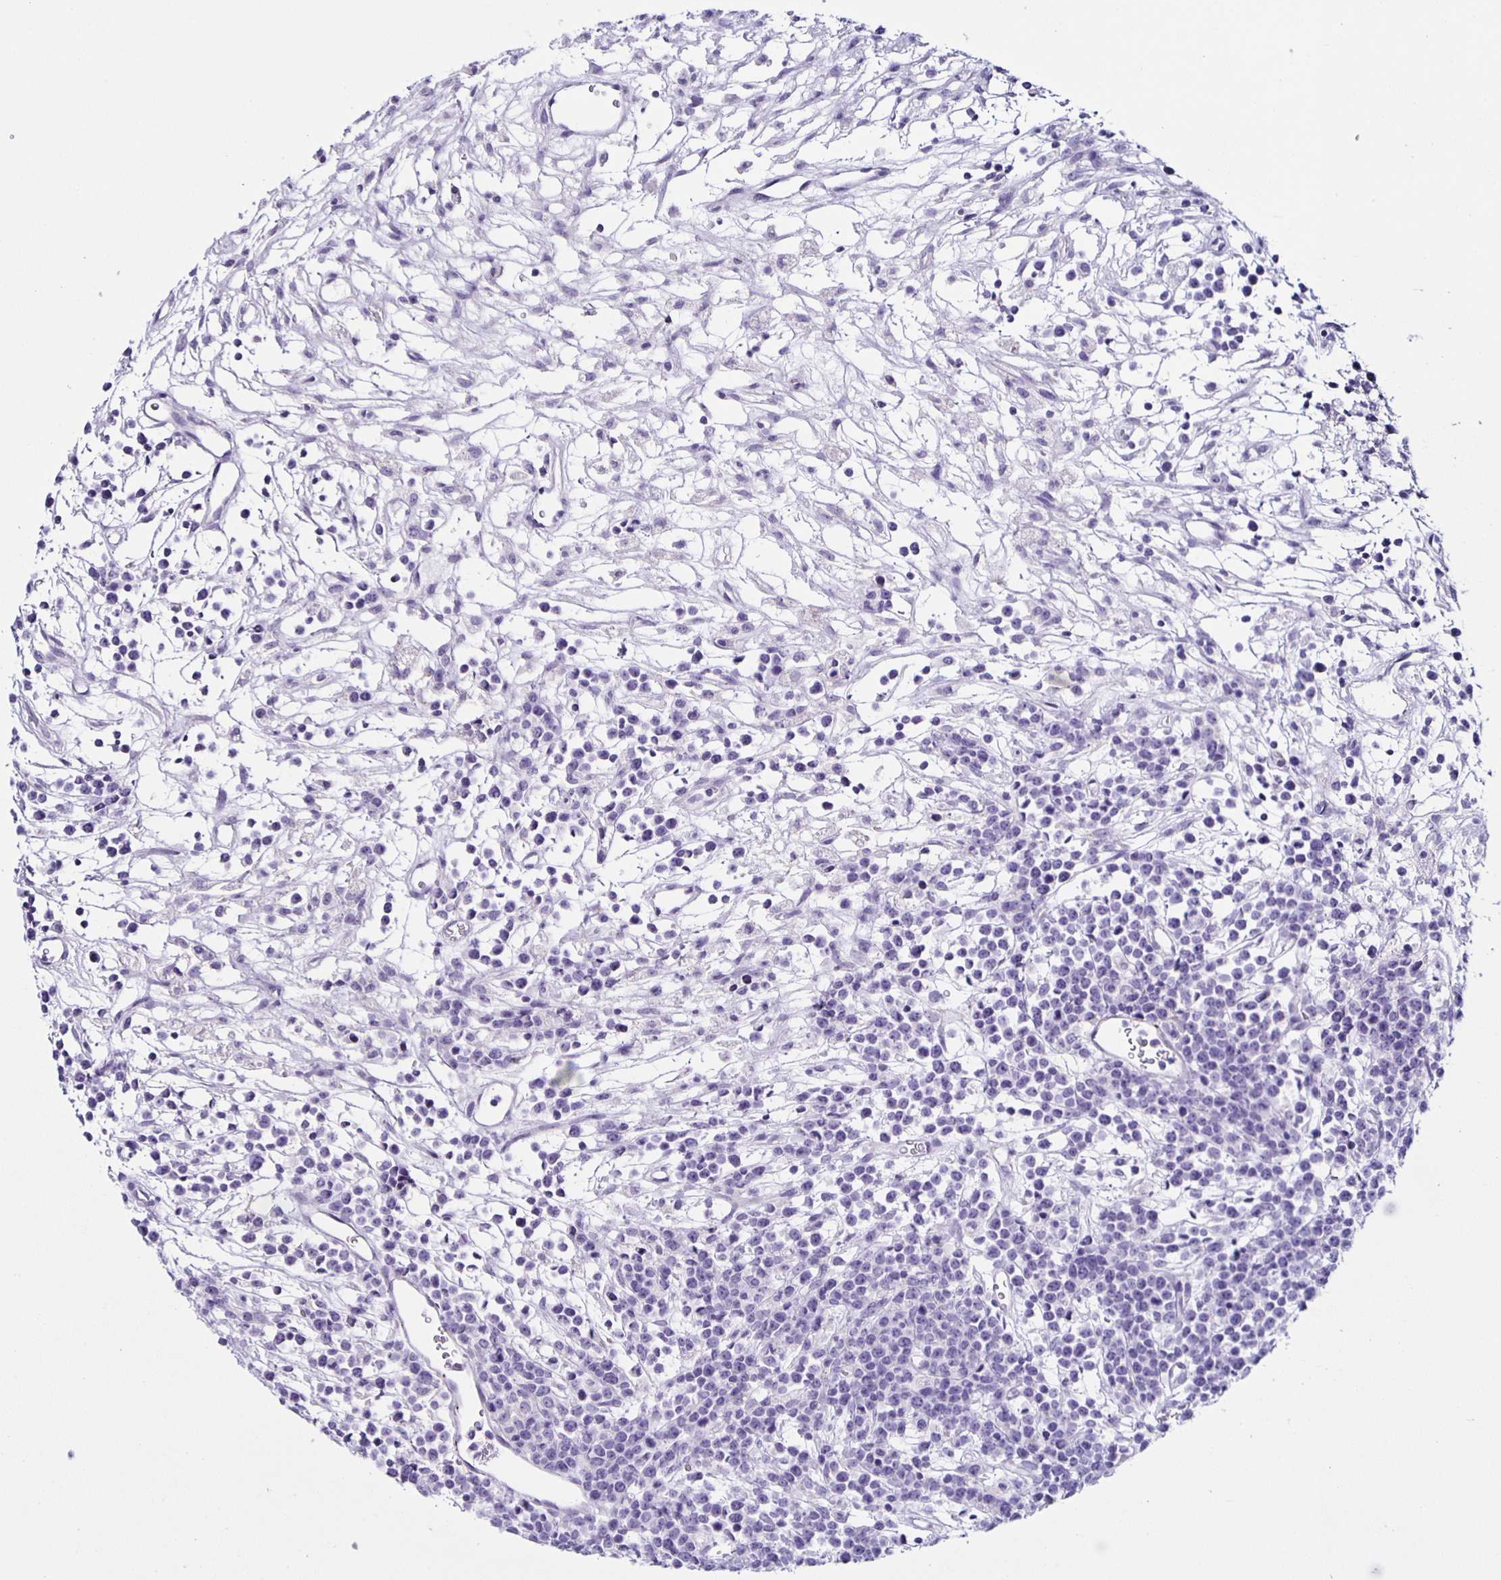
{"staining": {"intensity": "negative", "quantity": "none", "location": "none"}, "tissue": "lymphoma", "cell_type": "Tumor cells", "image_type": "cancer", "snomed": [{"axis": "morphology", "description": "Malignant lymphoma, non-Hodgkin's type, High grade"}, {"axis": "topography", "description": "Ovary"}], "caption": "This is a photomicrograph of IHC staining of lymphoma, which shows no staining in tumor cells.", "gene": "AQP6", "patient": {"sex": "female", "age": 56}}